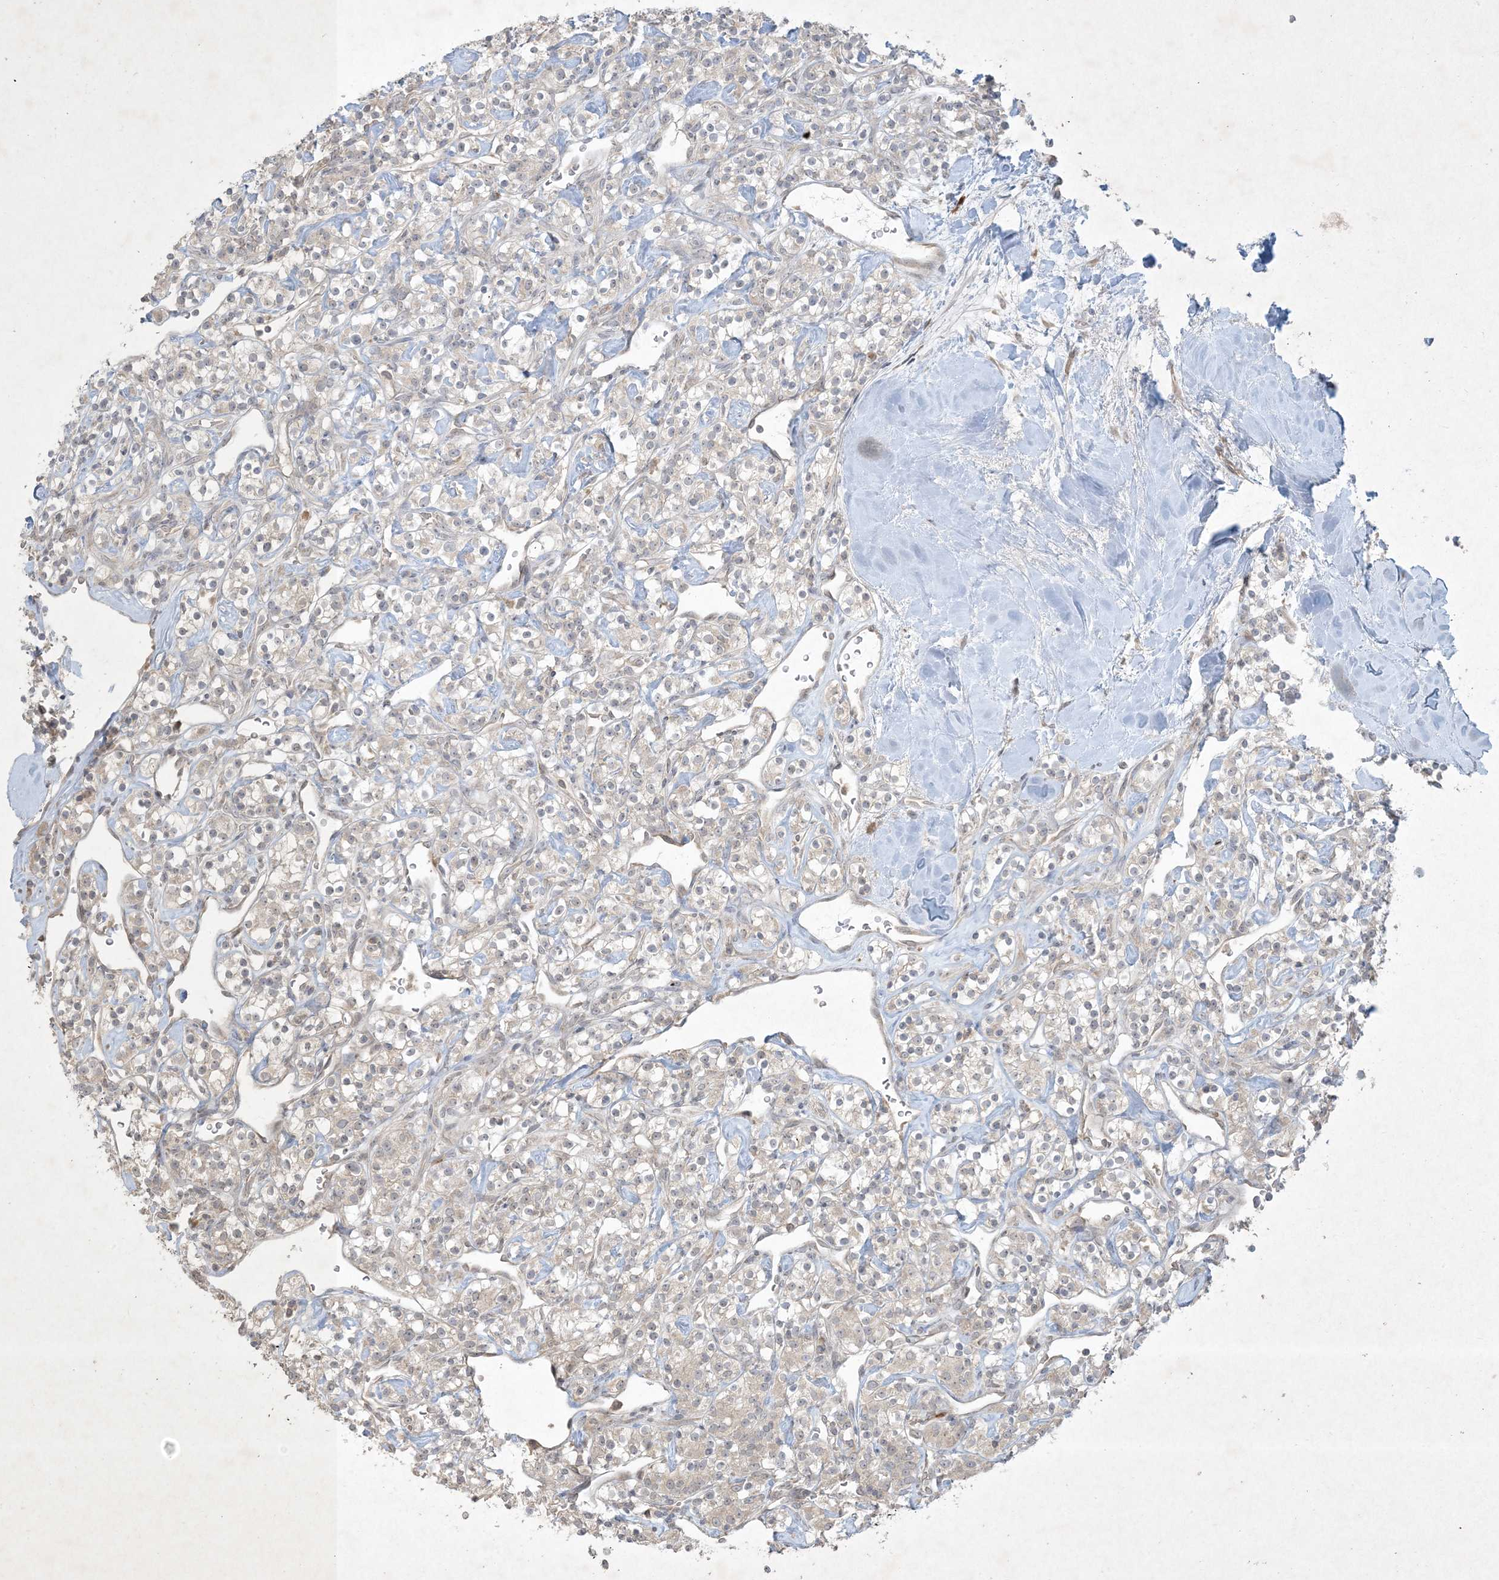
{"staining": {"intensity": "negative", "quantity": "none", "location": "none"}, "tissue": "renal cancer", "cell_type": "Tumor cells", "image_type": "cancer", "snomed": [{"axis": "morphology", "description": "Adenocarcinoma, NOS"}, {"axis": "topography", "description": "Kidney"}], "caption": "Immunohistochemistry photomicrograph of renal adenocarcinoma stained for a protein (brown), which shows no staining in tumor cells.", "gene": "NRBP2", "patient": {"sex": "male", "age": 77}}